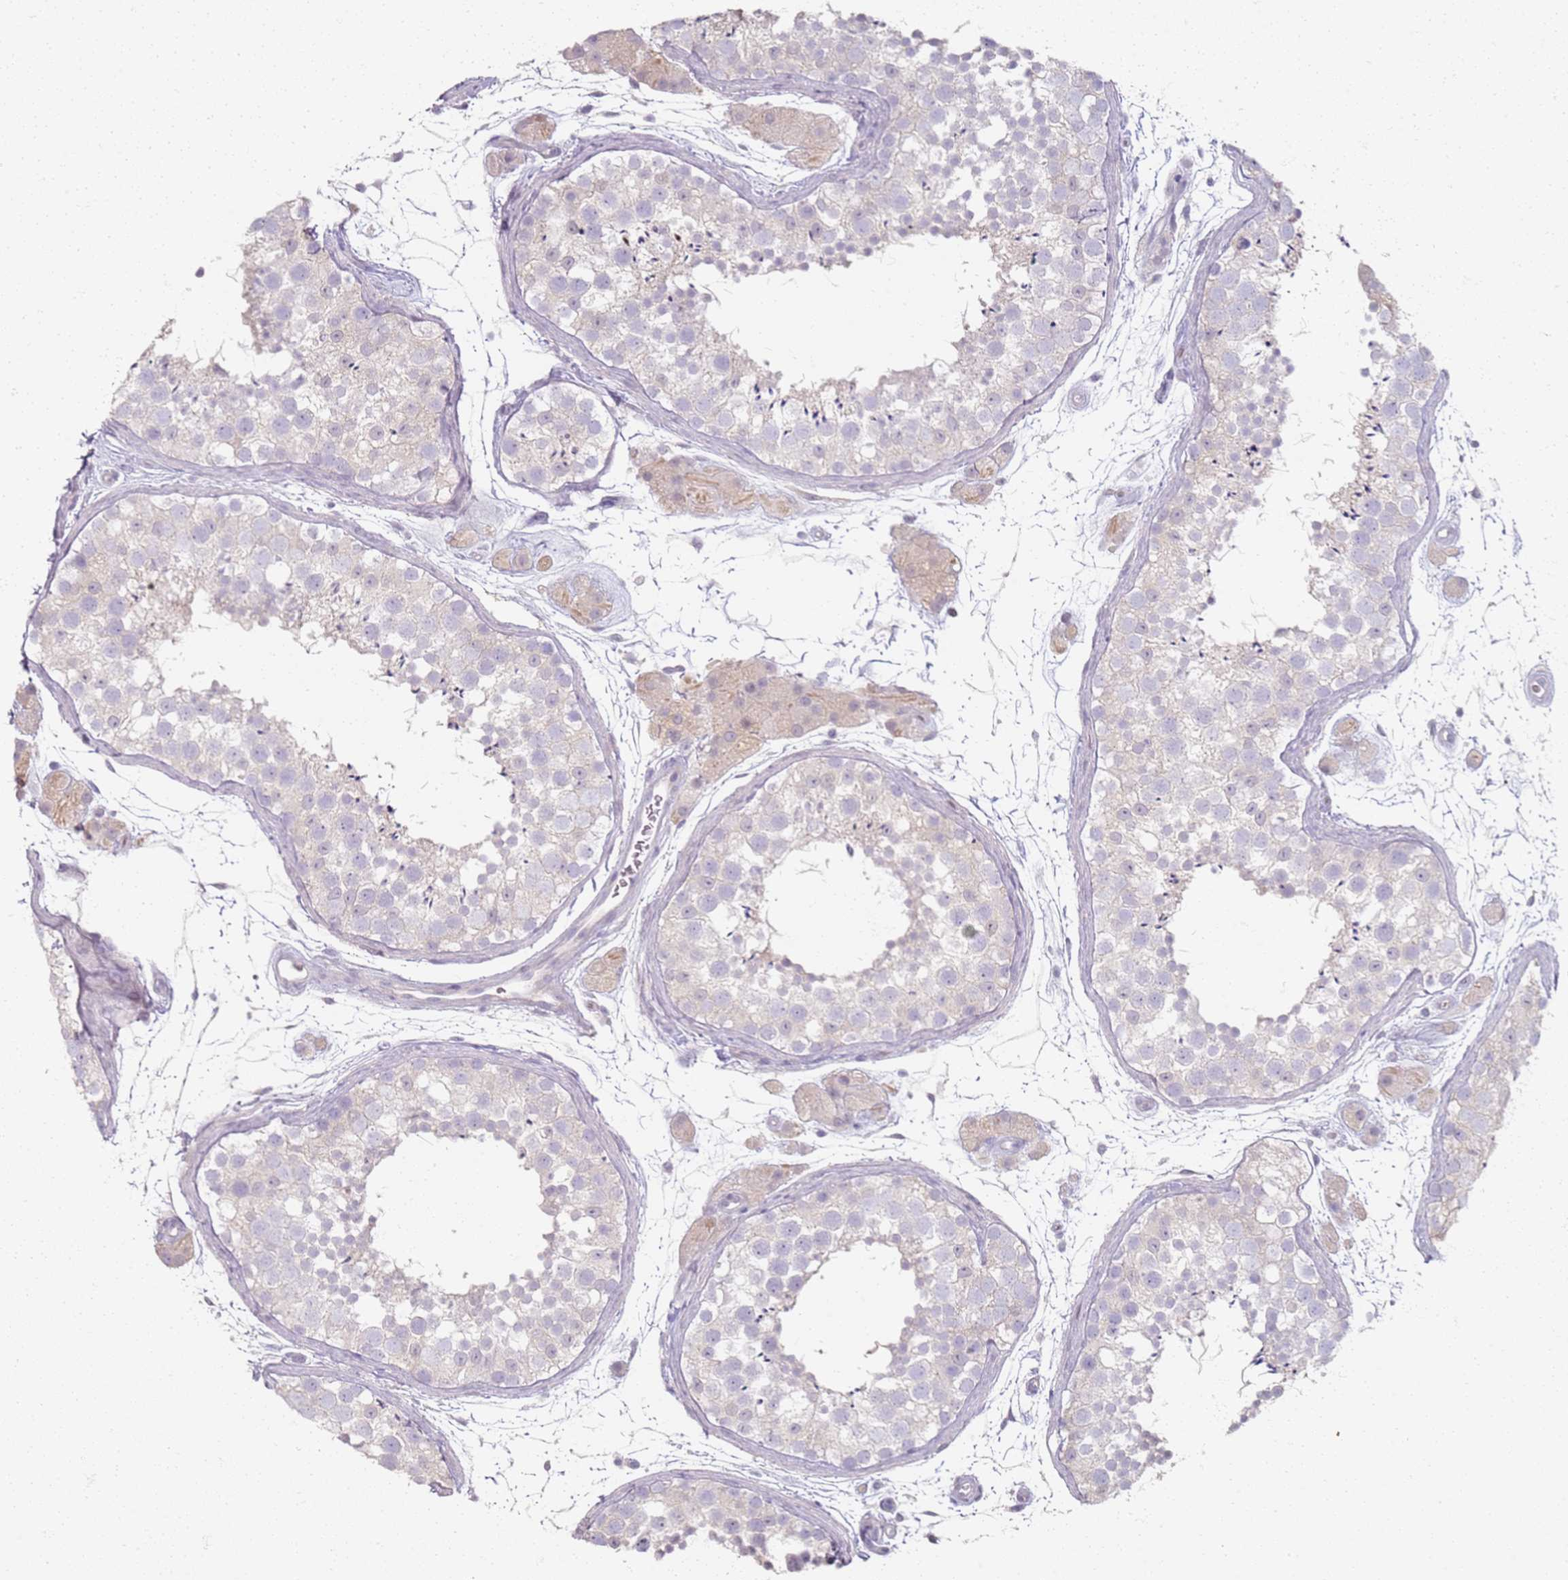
{"staining": {"intensity": "negative", "quantity": "none", "location": "none"}, "tissue": "testis", "cell_type": "Cells in seminiferous ducts", "image_type": "normal", "snomed": [{"axis": "morphology", "description": "Normal tissue, NOS"}, {"axis": "topography", "description": "Testis"}], "caption": "A histopathology image of testis stained for a protein exhibits no brown staining in cells in seminiferous ducts.", "gene": "CD40LG", "patient": {"sex": "male", "age": 41}}